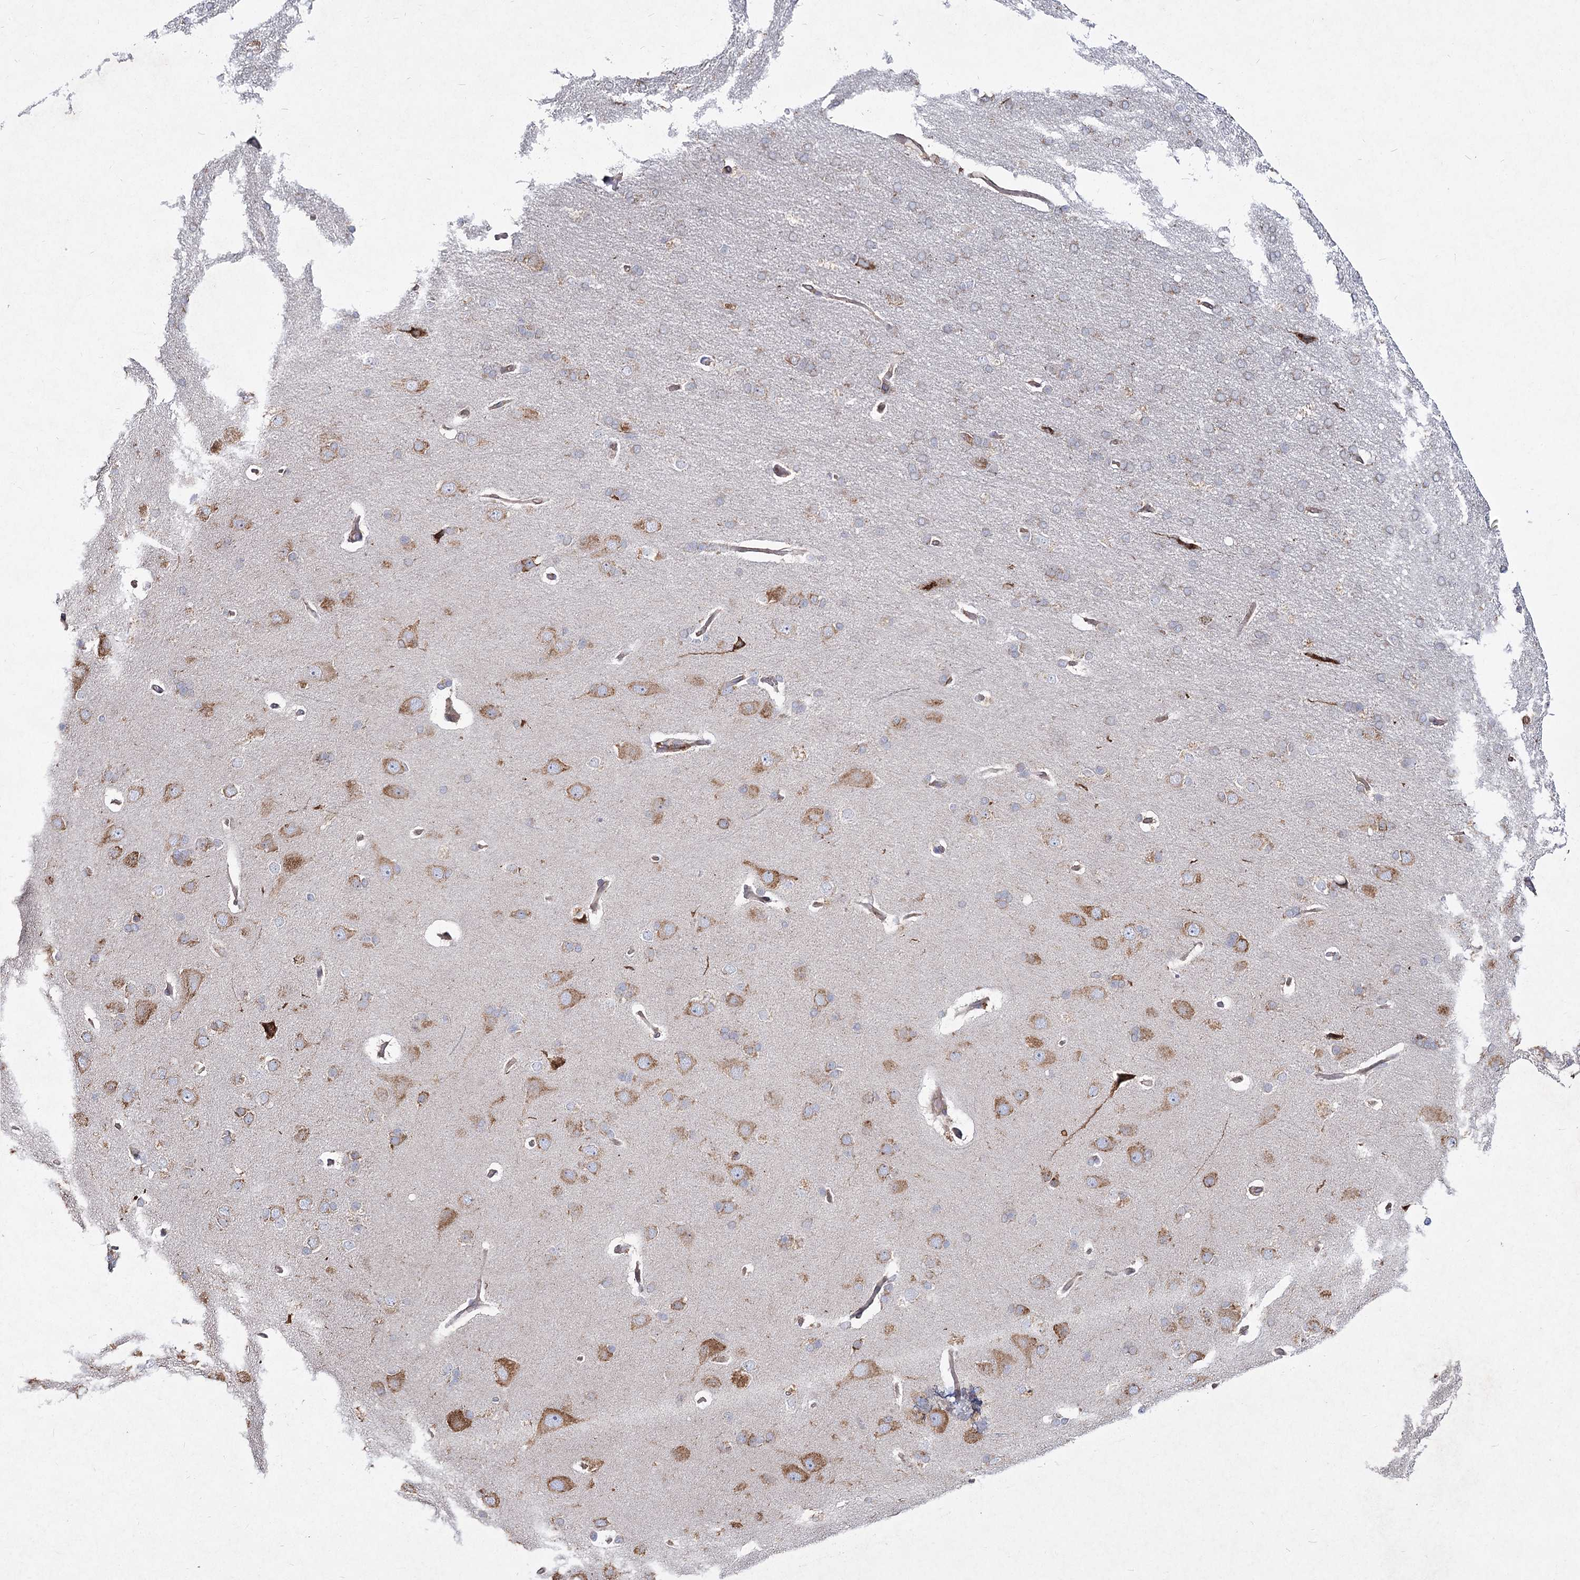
{"staining": {"intensity": "weak", "quantity": "25%-75%", "location": "cytoplasmic/membranous"}, "tissue": "cerebral cortex", "cell_type": "Endothelial cells", "image_type": "normal", "snomed": [{"axis": "morphology", "description": "Normal tissue, NOS"}, {"axis": "topography", "description": "Cerebral cortex"}], "caption": "Unremarkable cerebral cortex demonstrates weak cytoplasmic/membranous expression in about 25%-75% of endothelial cells (DAB = brown stain, brightfield microscopy at high magnification)..", "gene": "NHLRC2", "patient": {"sex": "male", "age": 62}}